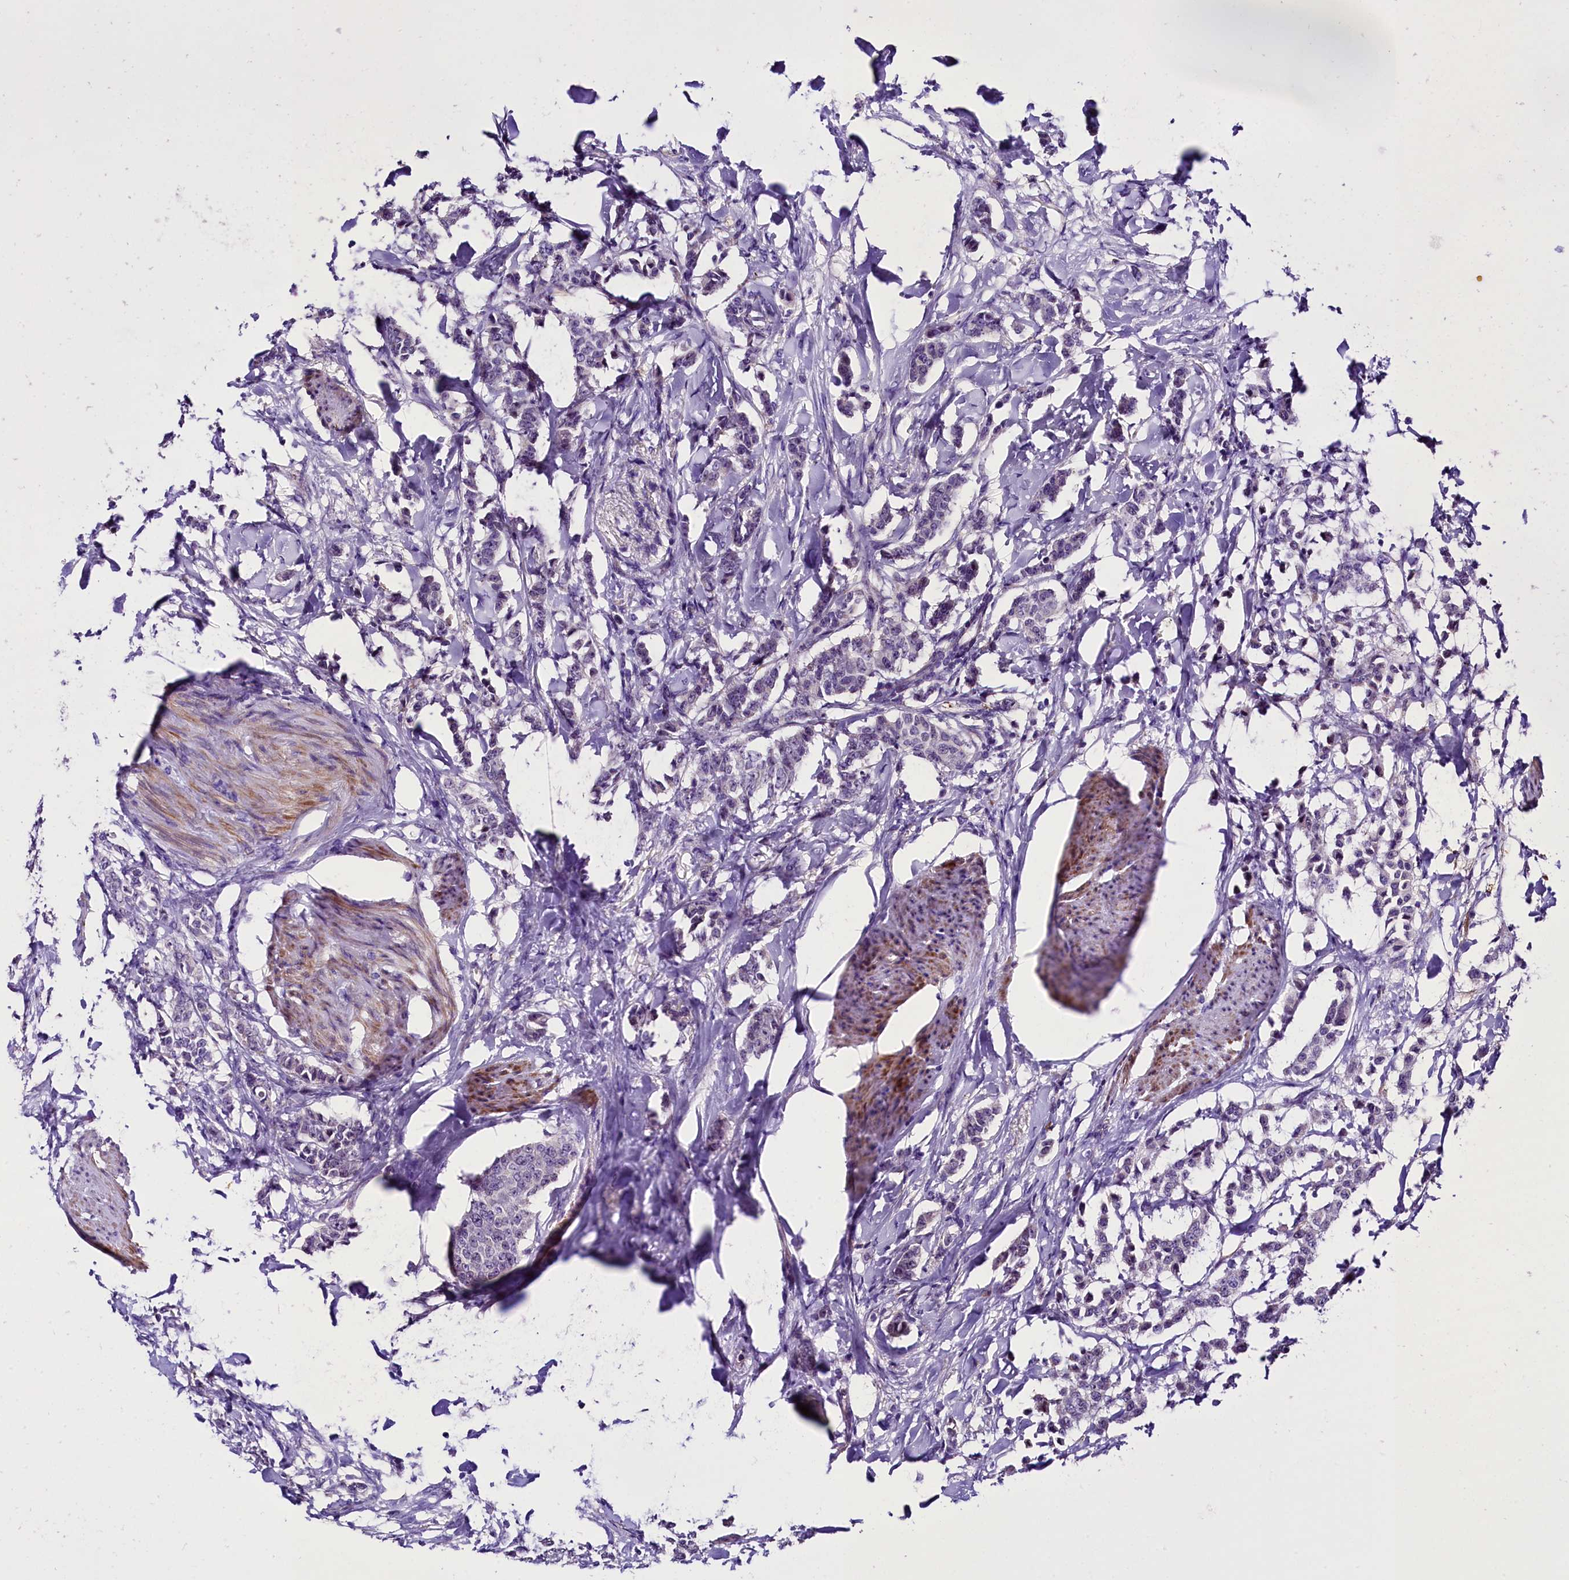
{"staining": {"intensity": "negative", "quantity": "none", "location": "none"}, "tissue": "breast cancer", "cell_type": "Tumor cells", "image_type": "cancer", "snomed": [{"axis": "morphology", "description": "Duct carcinoma"}, {"axis": "topography", "description": "Breast"}], "caption": "The IHC photomicrograph has no significant staining in tumor cells of breast infiltrating ductal carcinoma tissue.", "gene": "MEX3B", "patient": {"sex": "female", "age": 40}}